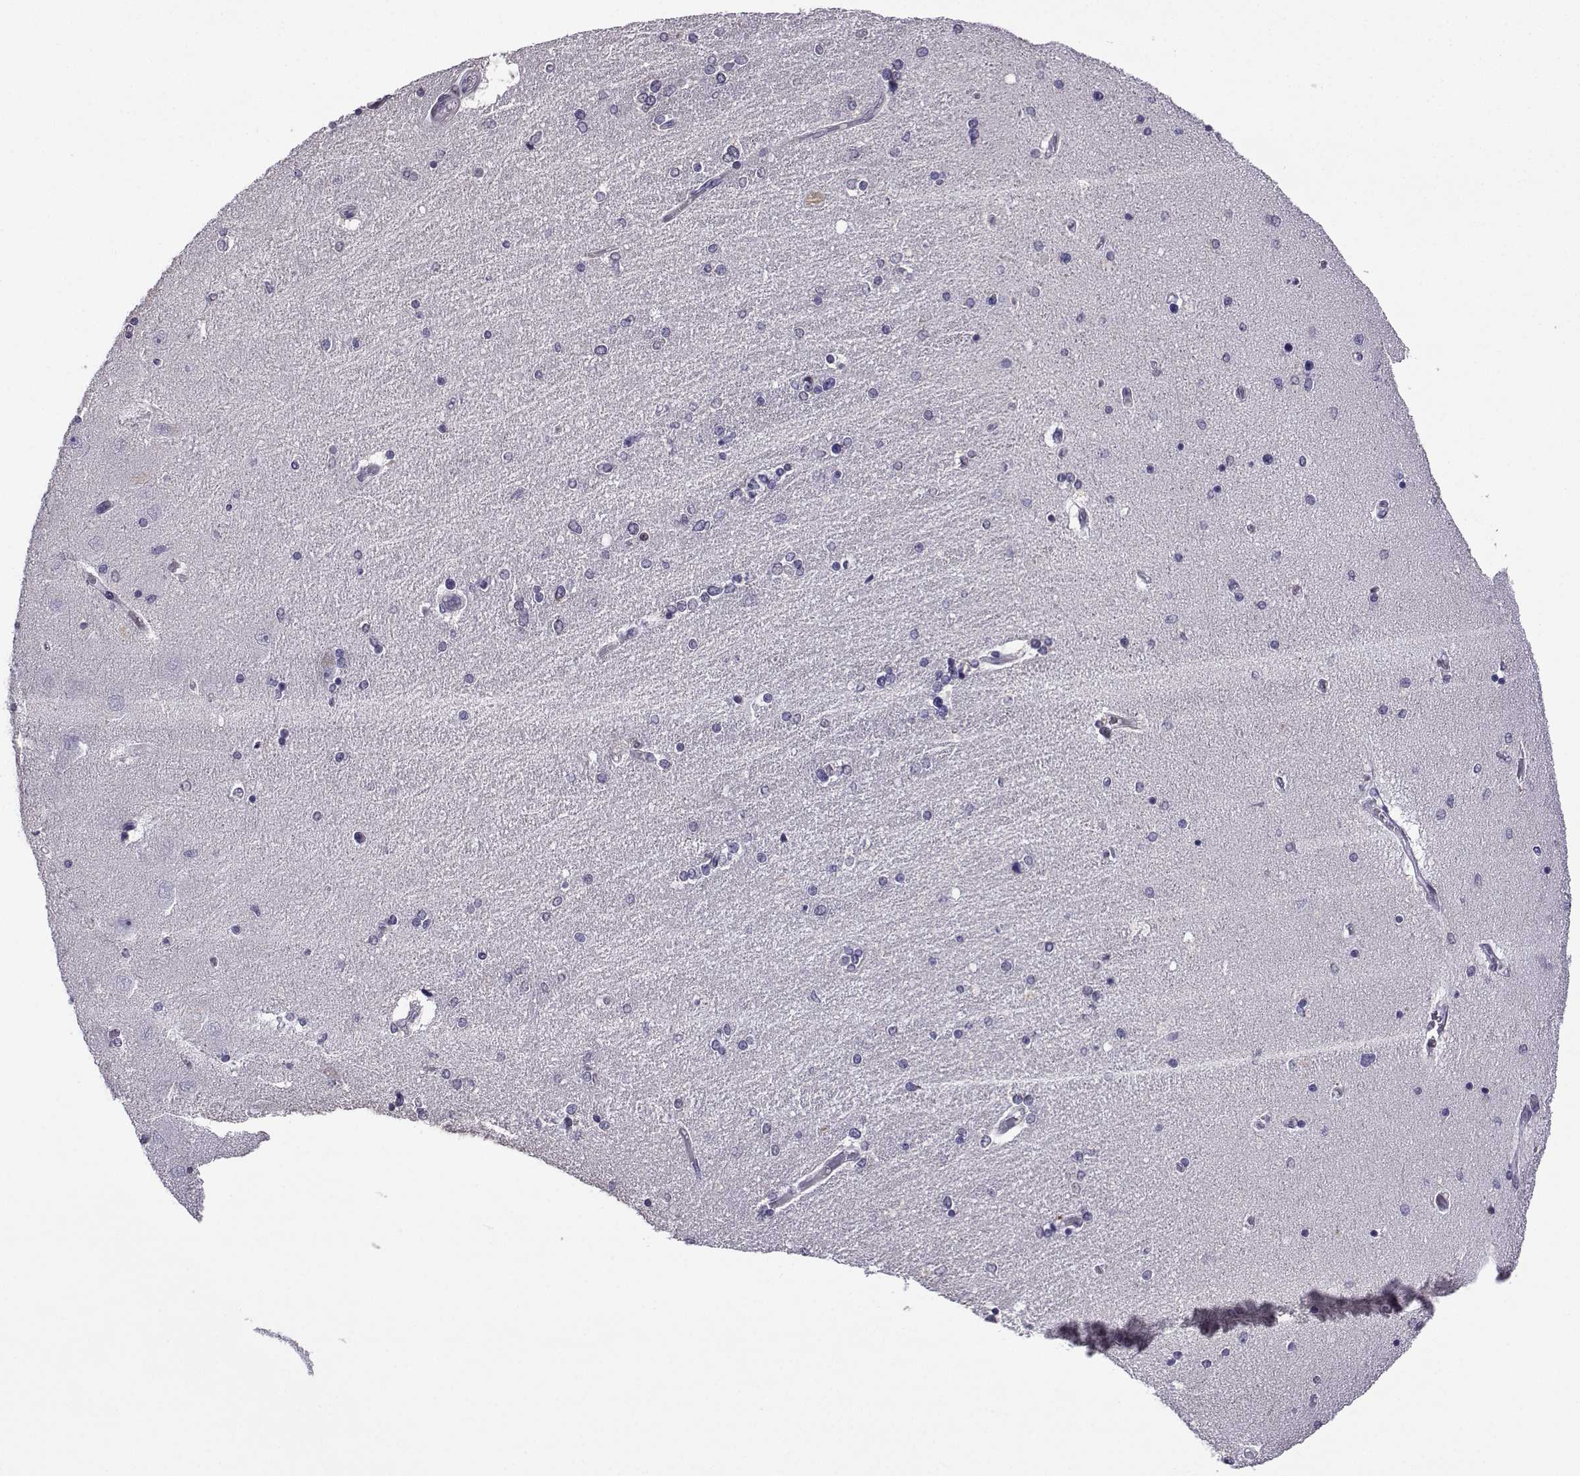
{"staining": {"intensity": "negative", "quantity": "none", "location": "none"}, "tissue": "hippocampus", "cell_type": "Glial cells", "image_type": "normal", "snomed": [{"axis": "morphology", "description": "Normal tissue, NOS"}, {"axis": "topography", "description": "Hippocampus"}], "caption": "The photomicrograph demonstrates no staining of glial cells in benign hippocampus.", "gene": "CFAP70", "patient": {"sex": "female", "age": 54}}